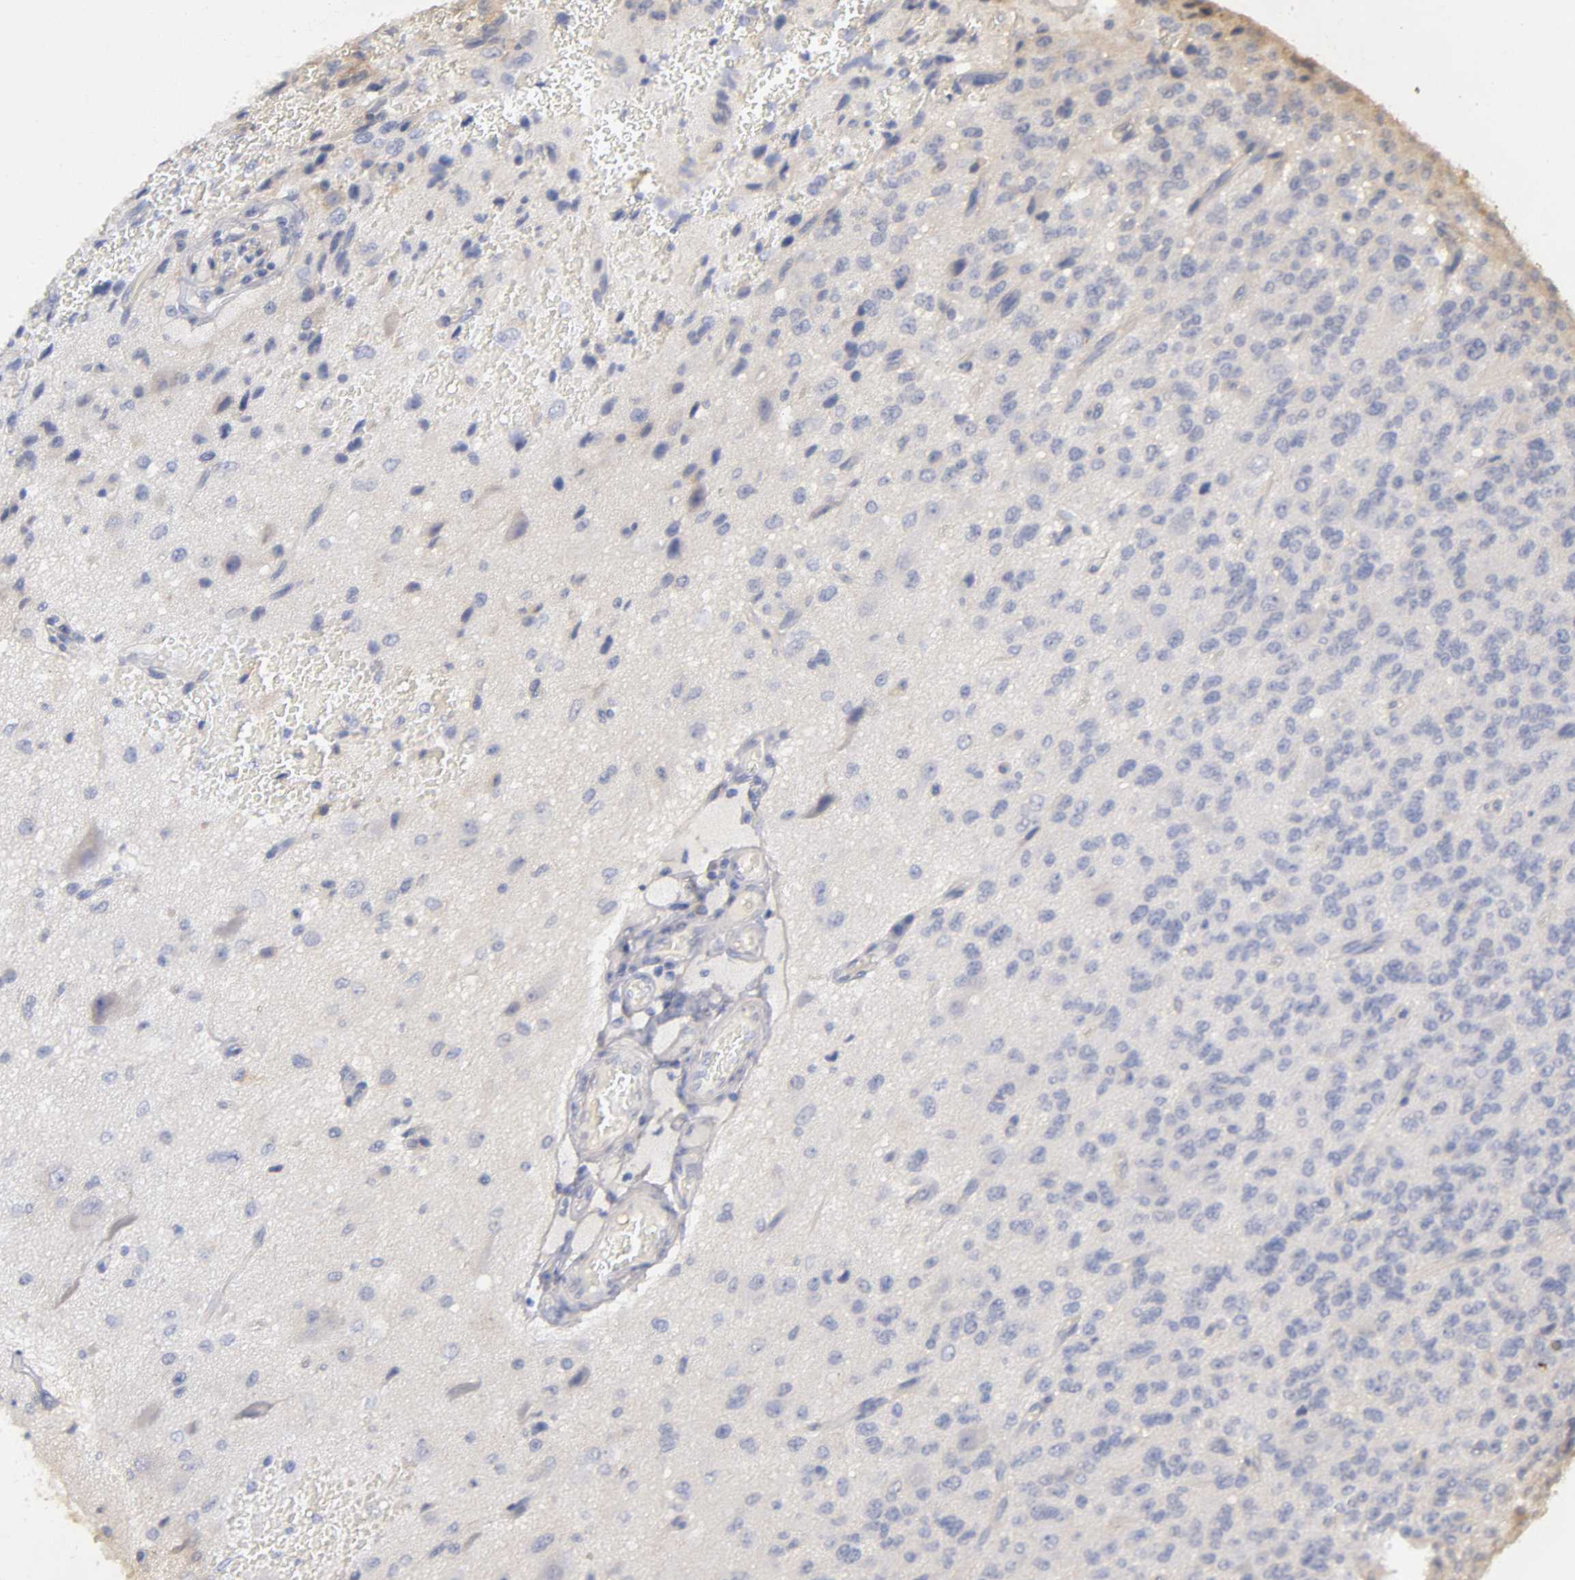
{"staining": {"intensity": "negative", "quantity": "none", "location": "none"}, "tissue": "glioma", "cell_type": "Tumor cells", "image_type": "cancer", "snomed": [{"axis": "morphology", "description": "Glioma, malignant, High grade"}, {"axis": "topography", "description": "pancreas cauda"}], "caption": "Histopathology image shows no significant protein staining in tumor cells of malignant high-grade glioma. (DAB (3,3'-diaminobenzidine) IHC visualized using brightfield microscopy, high magnification).", "gene": "LAMB1", "patient": {"sex": "male", "age": 60}}